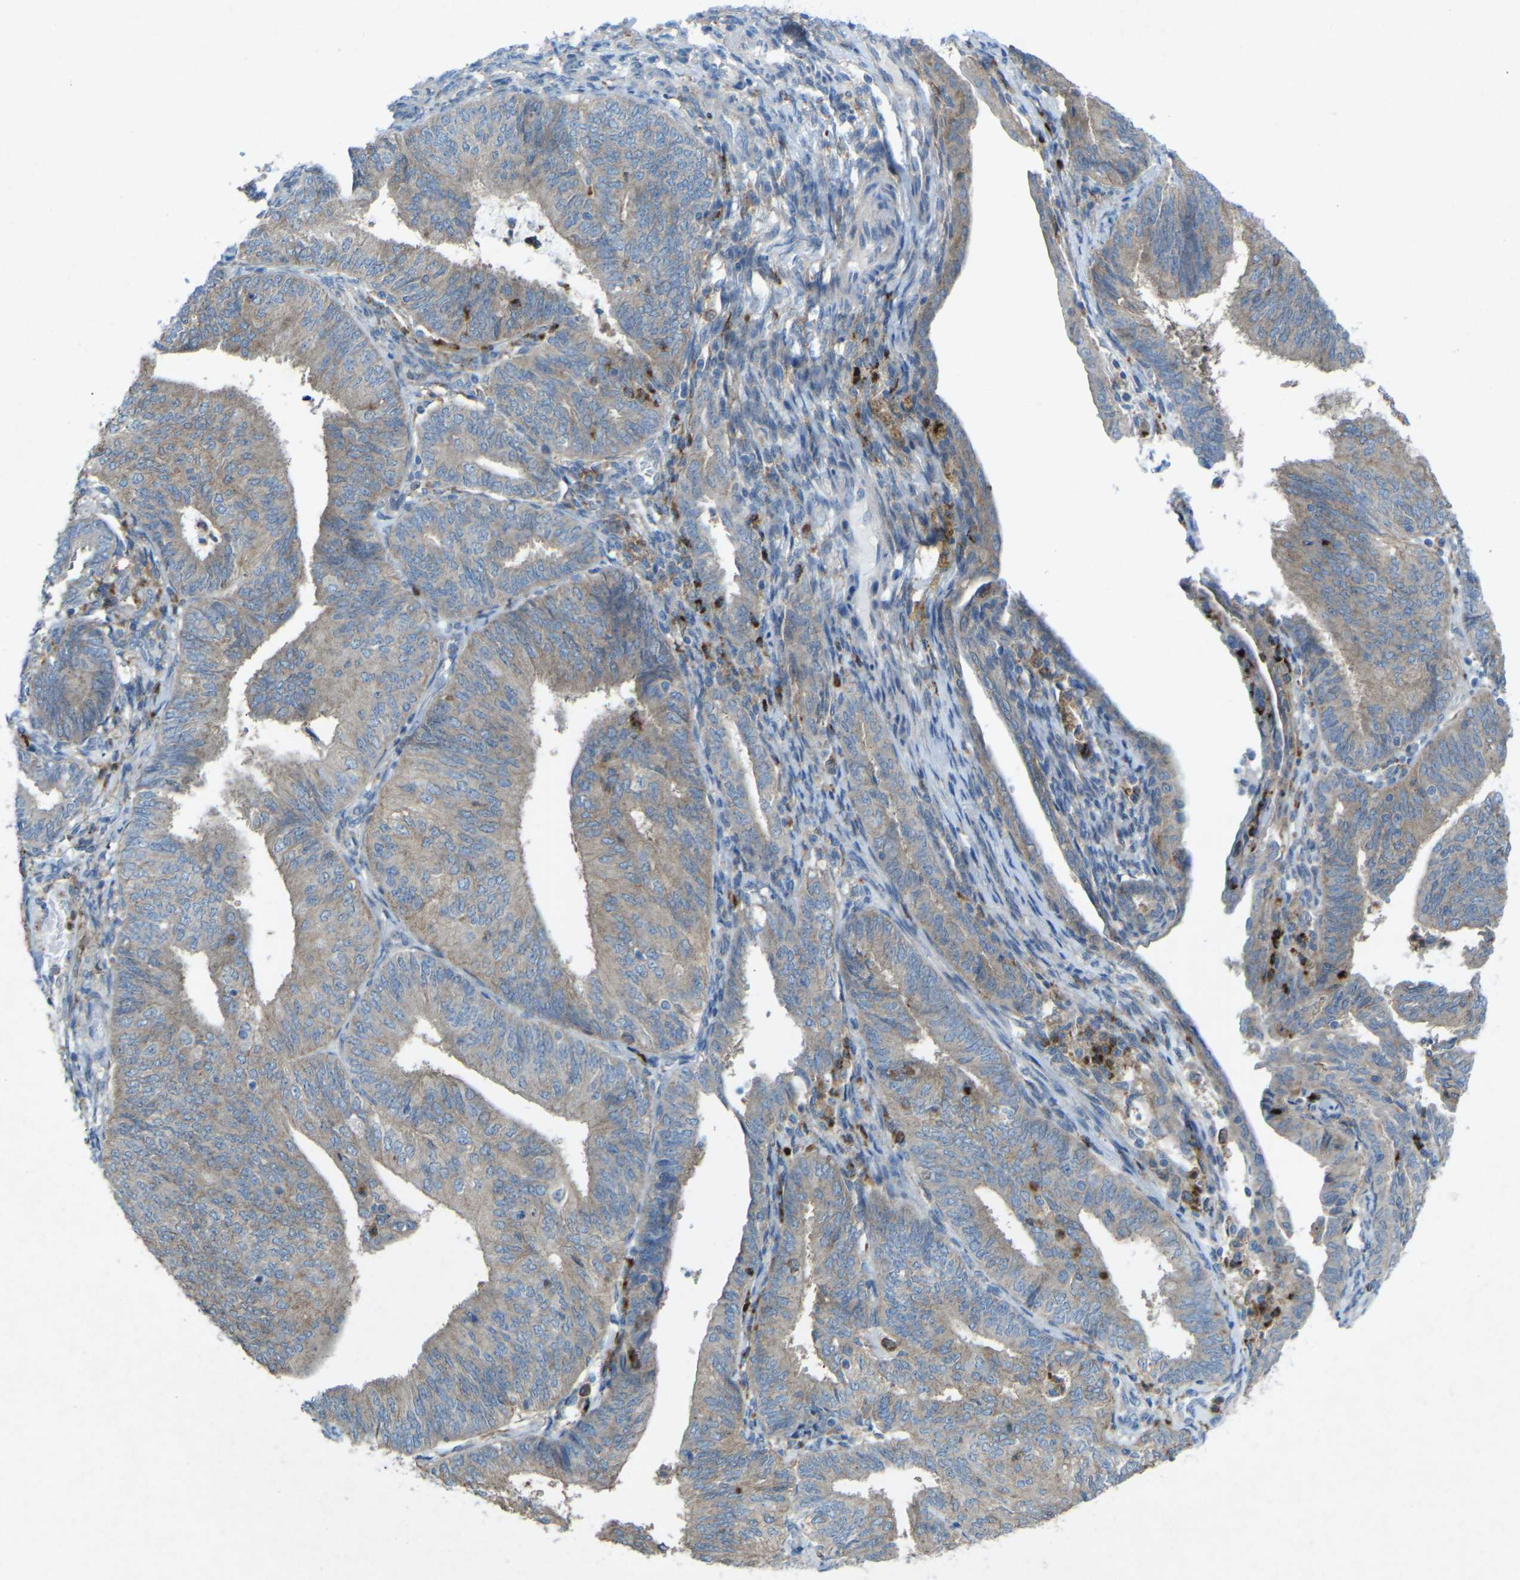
{"staining": {"intensity": "weak", "quantity": ">75%", "location": "cytoplasmic/membranous"}, "tissue": "endometrial cancer", "cell_type": "Tumor cells", "image_type": "cancer", "snomed": [{"axis": "morphology", "description": "Adenocarcinoma, NOS"}, {"axis": "topography", "description": "Endometrium"}], "caption": "A photomicrograph showing weak cytoplasmic/membranous positivity in about >75% of tumor cells in endometrial cancer, as visualized by brown immunohistochemical staining.", "gene": "STK11", "patient": {"sex": "female", "age": 58}}